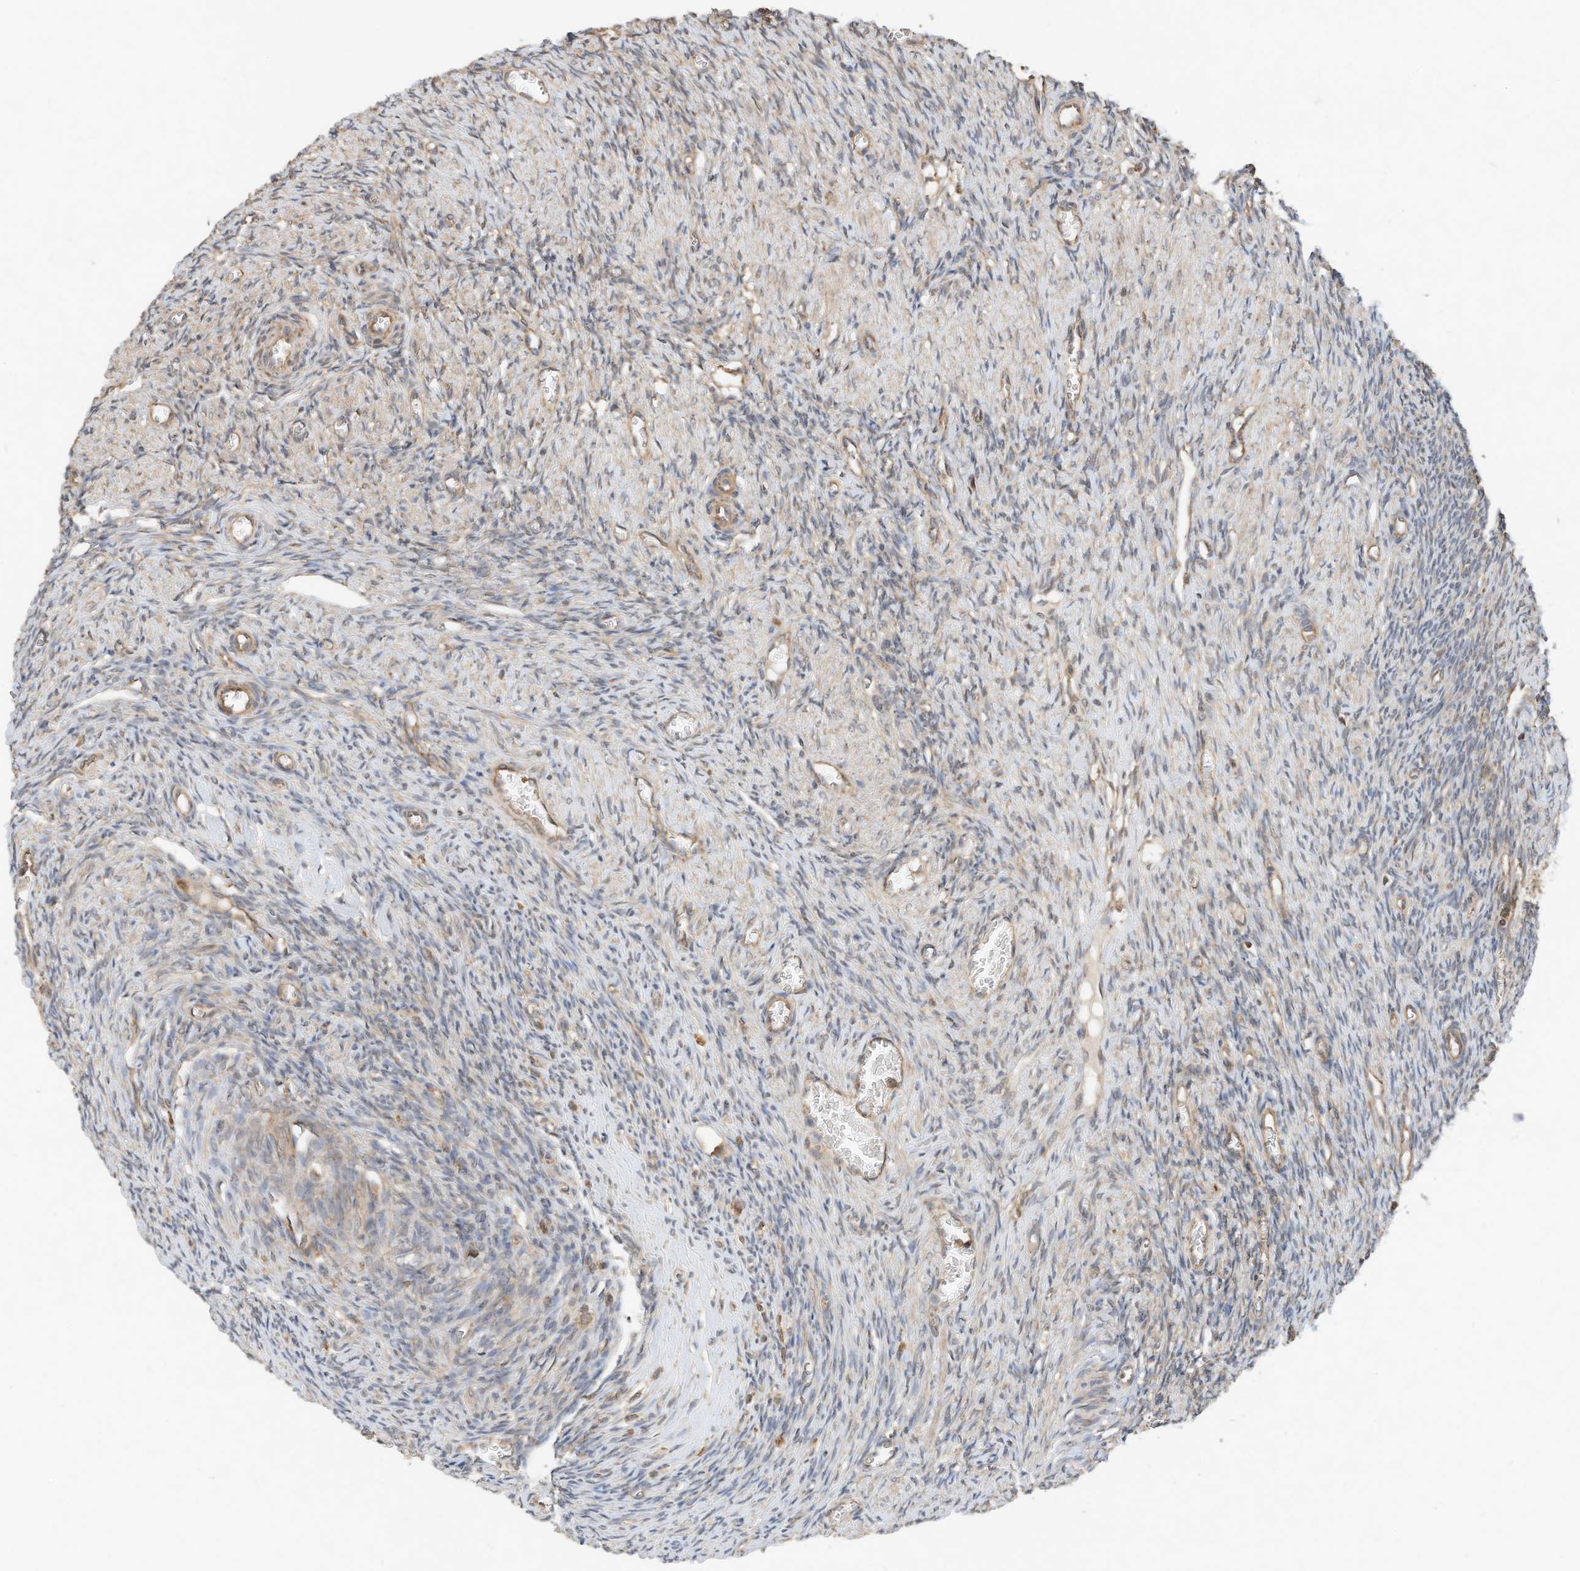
{"staining": {"intensity": "weak", "quantity": "25%-75%", "location": "cytoplasmic/membranous"}, "tissue": "ovary", "cell_type": "Ovarian stroma cells", "image_type": "normal", "snomed": [{"axis": "morphology", "description": "Normal tissue, NOS"}, {"axis": "topography", "description": "Ovary"}], "caption": "This histopathology image shows immunohistochemistry staining of normal human ovary, with low weak cytoplasmic/membranous expression in approximately 25%-75% of ovarian stroma cells.", "gene": "CPAMD8", "patient": {"sex": "female", "age": 27}}